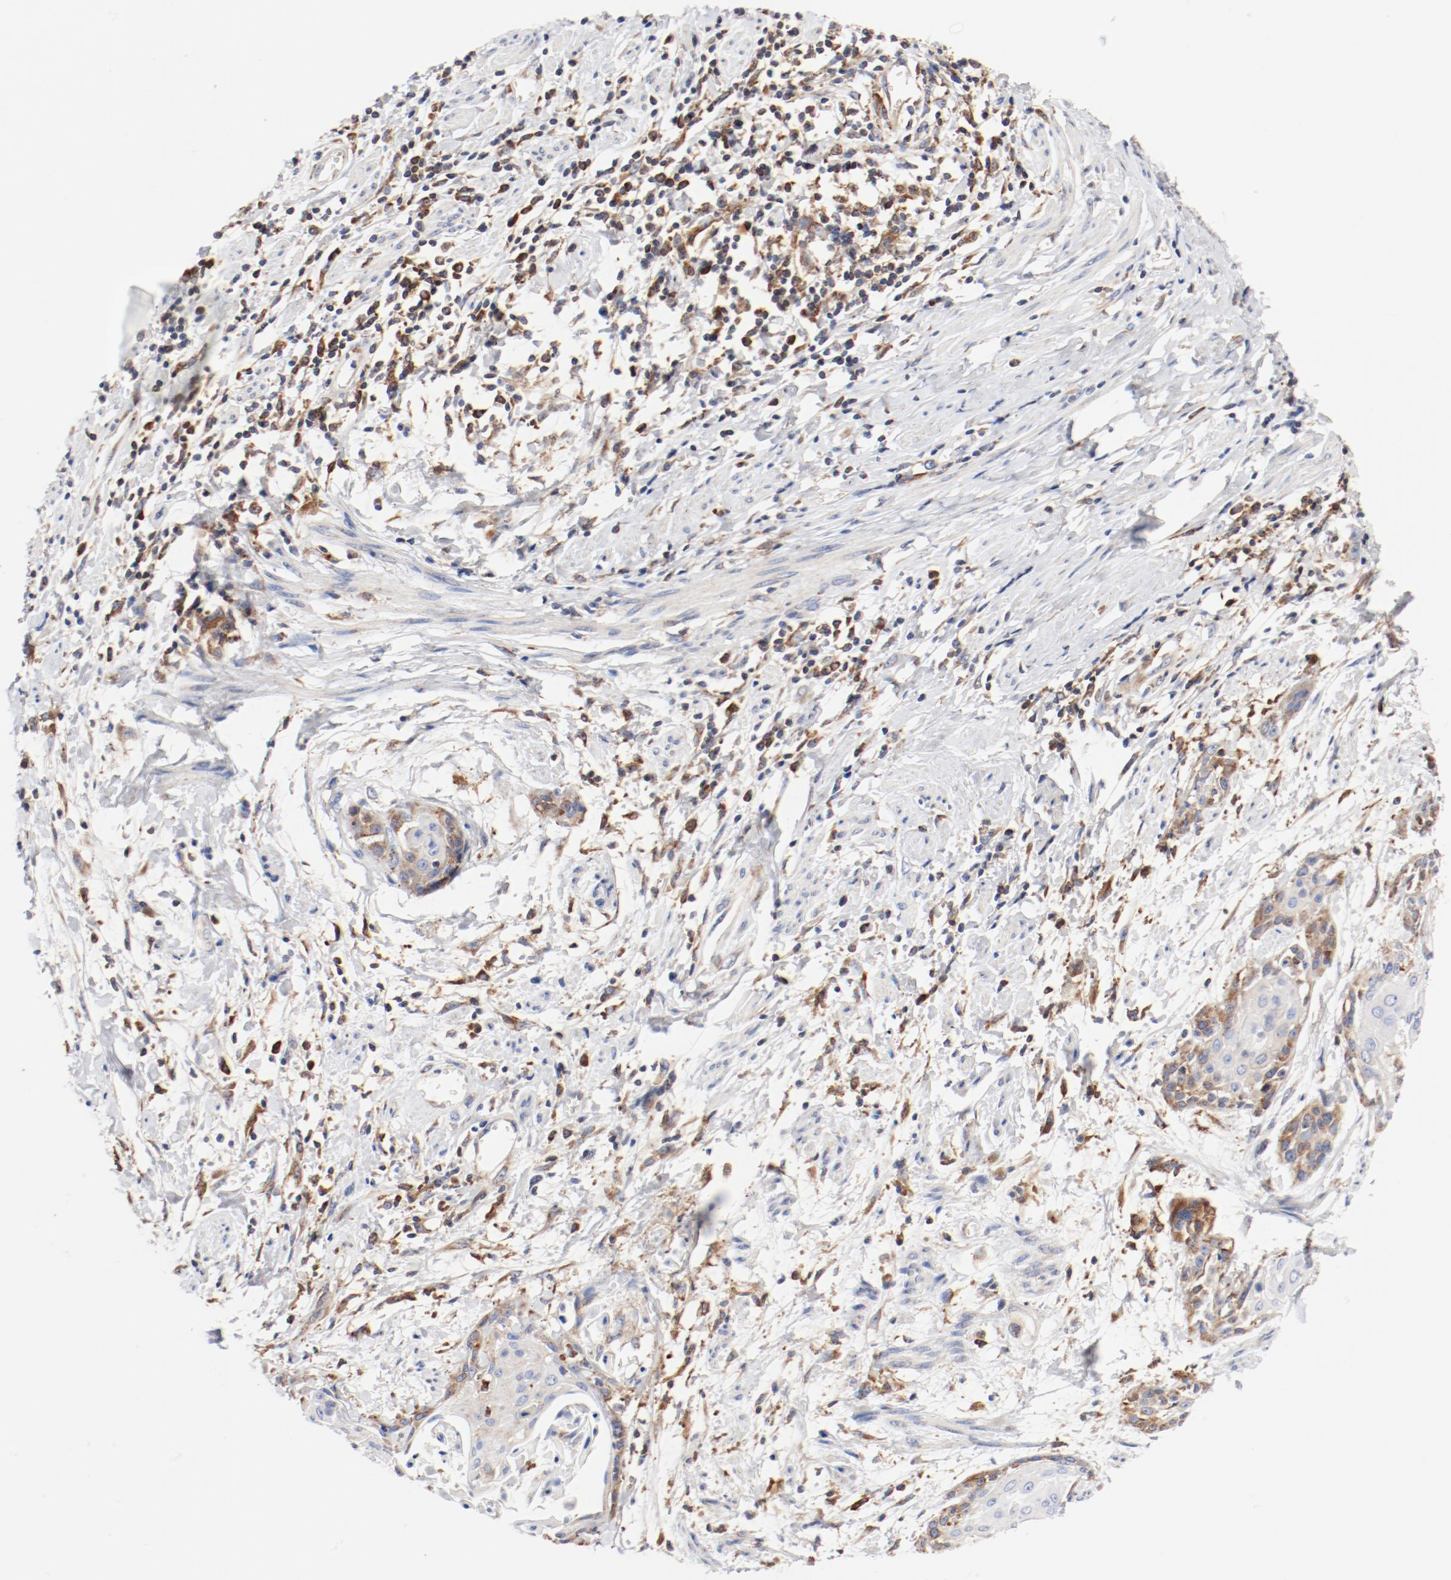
{"staining": {"intensity": "moderate", "quantity": ">75%", "location": "cytoplasmic/membranous"}, "tissue": "cervical cancer", "cell_type": "Tumor cells", "image_type": "cancer", "snomed": [{"axis": "morphology", "description": "Squamous cell carcinoma, NOS"}, {"axis": "topography", "description": "Cervix"}], "caption": "Protein expression analysis of human squamous cell carcinoma (cervical) reveals moderate cytoplasmic/membranous expression in about >75% of tumor cells.", "gene": "PDPK1", "patient": {"sex": "female", "age": 57}}